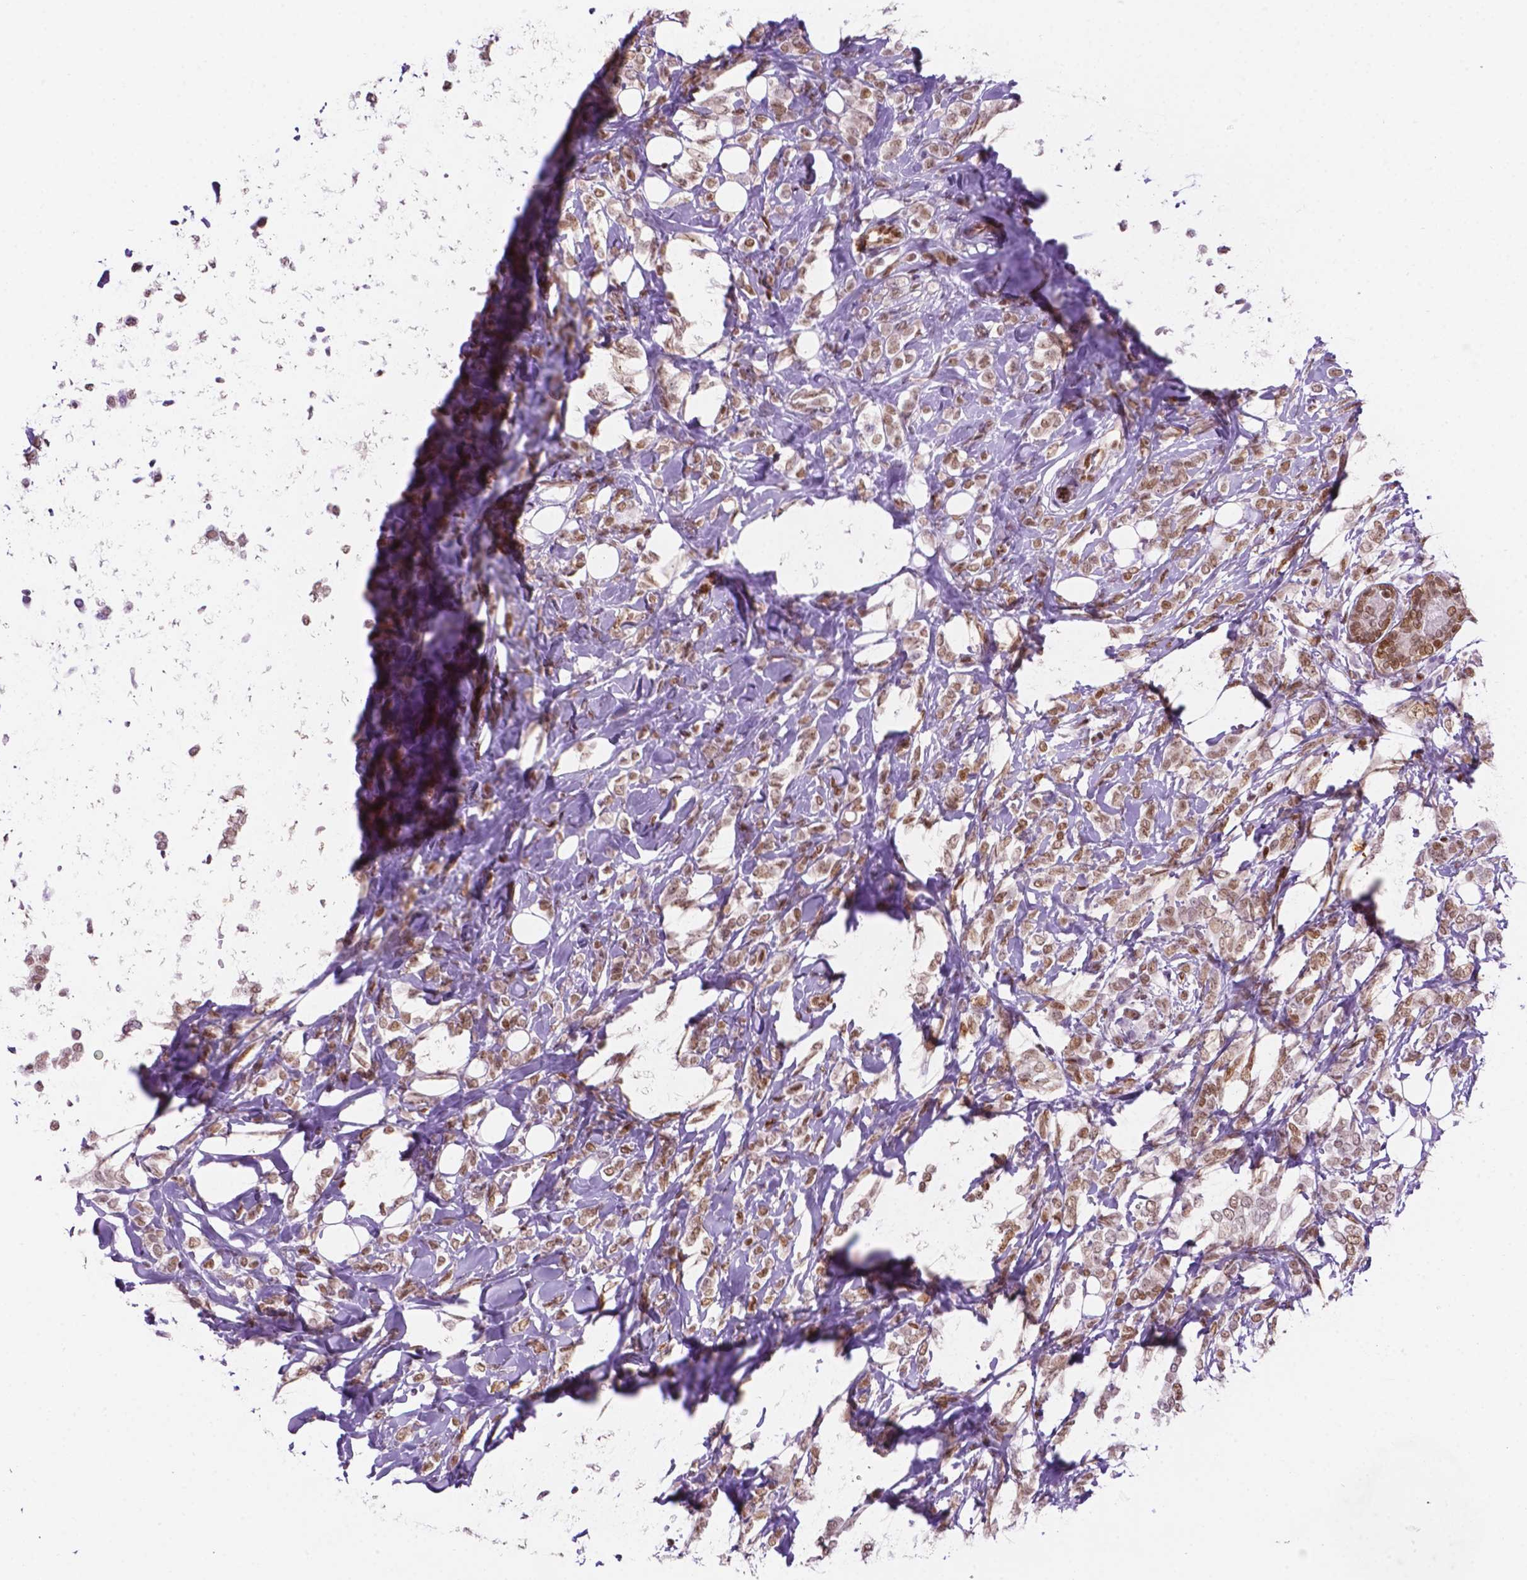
{"staining": {"intensity": "moderate", "quantity": ">75%", "location": "nuclear"}, "tissue": "breast cancer", "cell_type": "Tumor cells", "image_type": "cancer", "snomed": [{"axis": "morphology", "description": "Lobular carcinoma"}, {"axis": "topography", "description": "Breast"}], "caption": "IHC image of lobular carcinoma (breast) stained for a protein (brown), which exhibits medium levels of moderate nuclear expression in approximately >75% of tumor cells.", "gene": "ERF", "patient": {"sex": "female", "age": 49}}